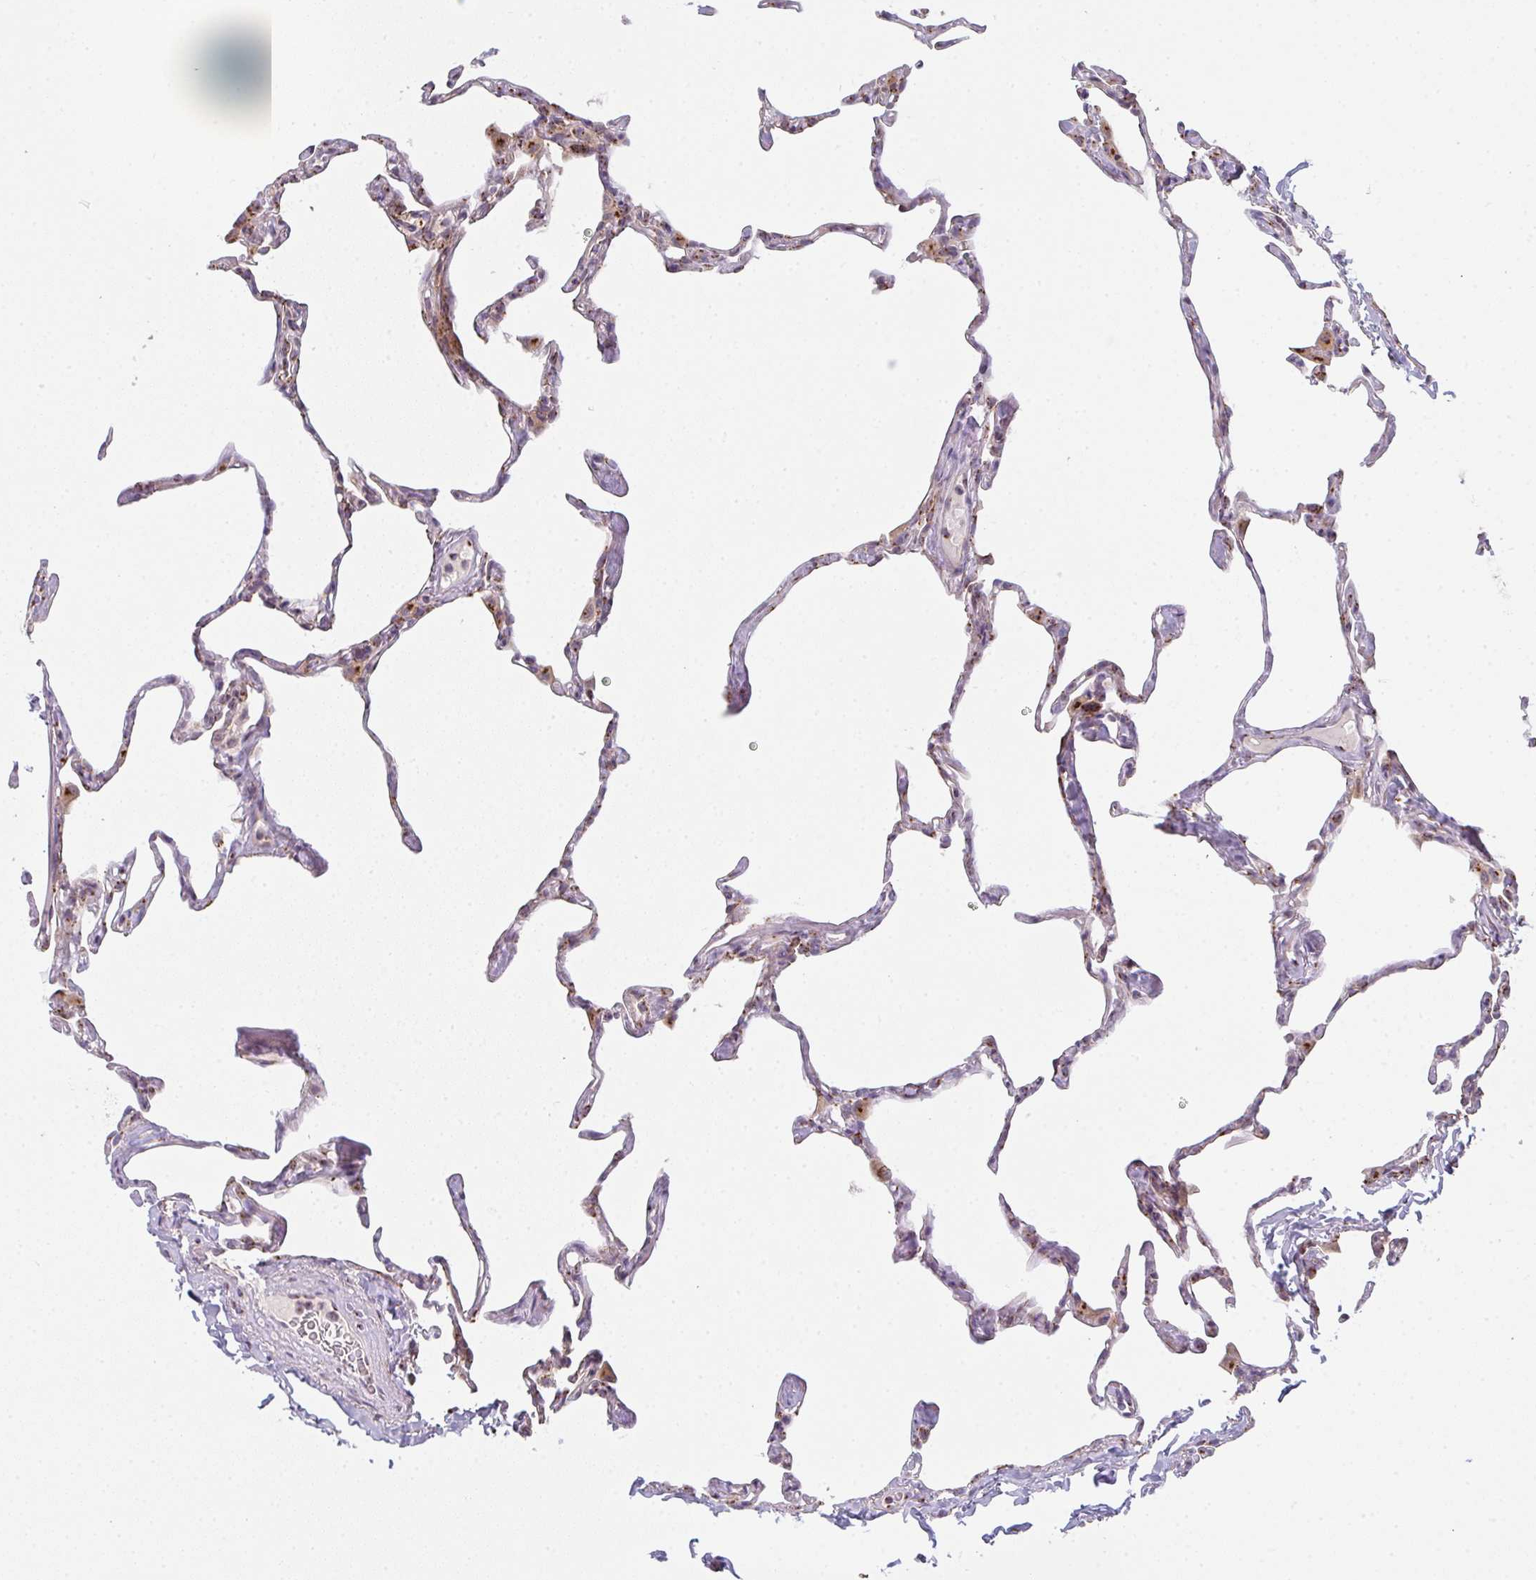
{"staining": {"intensity": "moderate", "quantity": "25%-75%", "location": "cytoplasmic/membranous"}, "tissue": "lung", "cell_type": "Alveolar cells", "image_type": "normal", "snomed": [{"axis": "morphology", "description": "Normal tissue, NOS"}, {"axis": "topography", "description": "Lung"}], "caption": "Immunohistochemical staining of normal lung shows medium levels of moderate cytoplasmic/membranous expression in about 25%-75% of alveolar cells.", "gene": "GVQW3", "patient": {"sex": "male", "age": 65}}